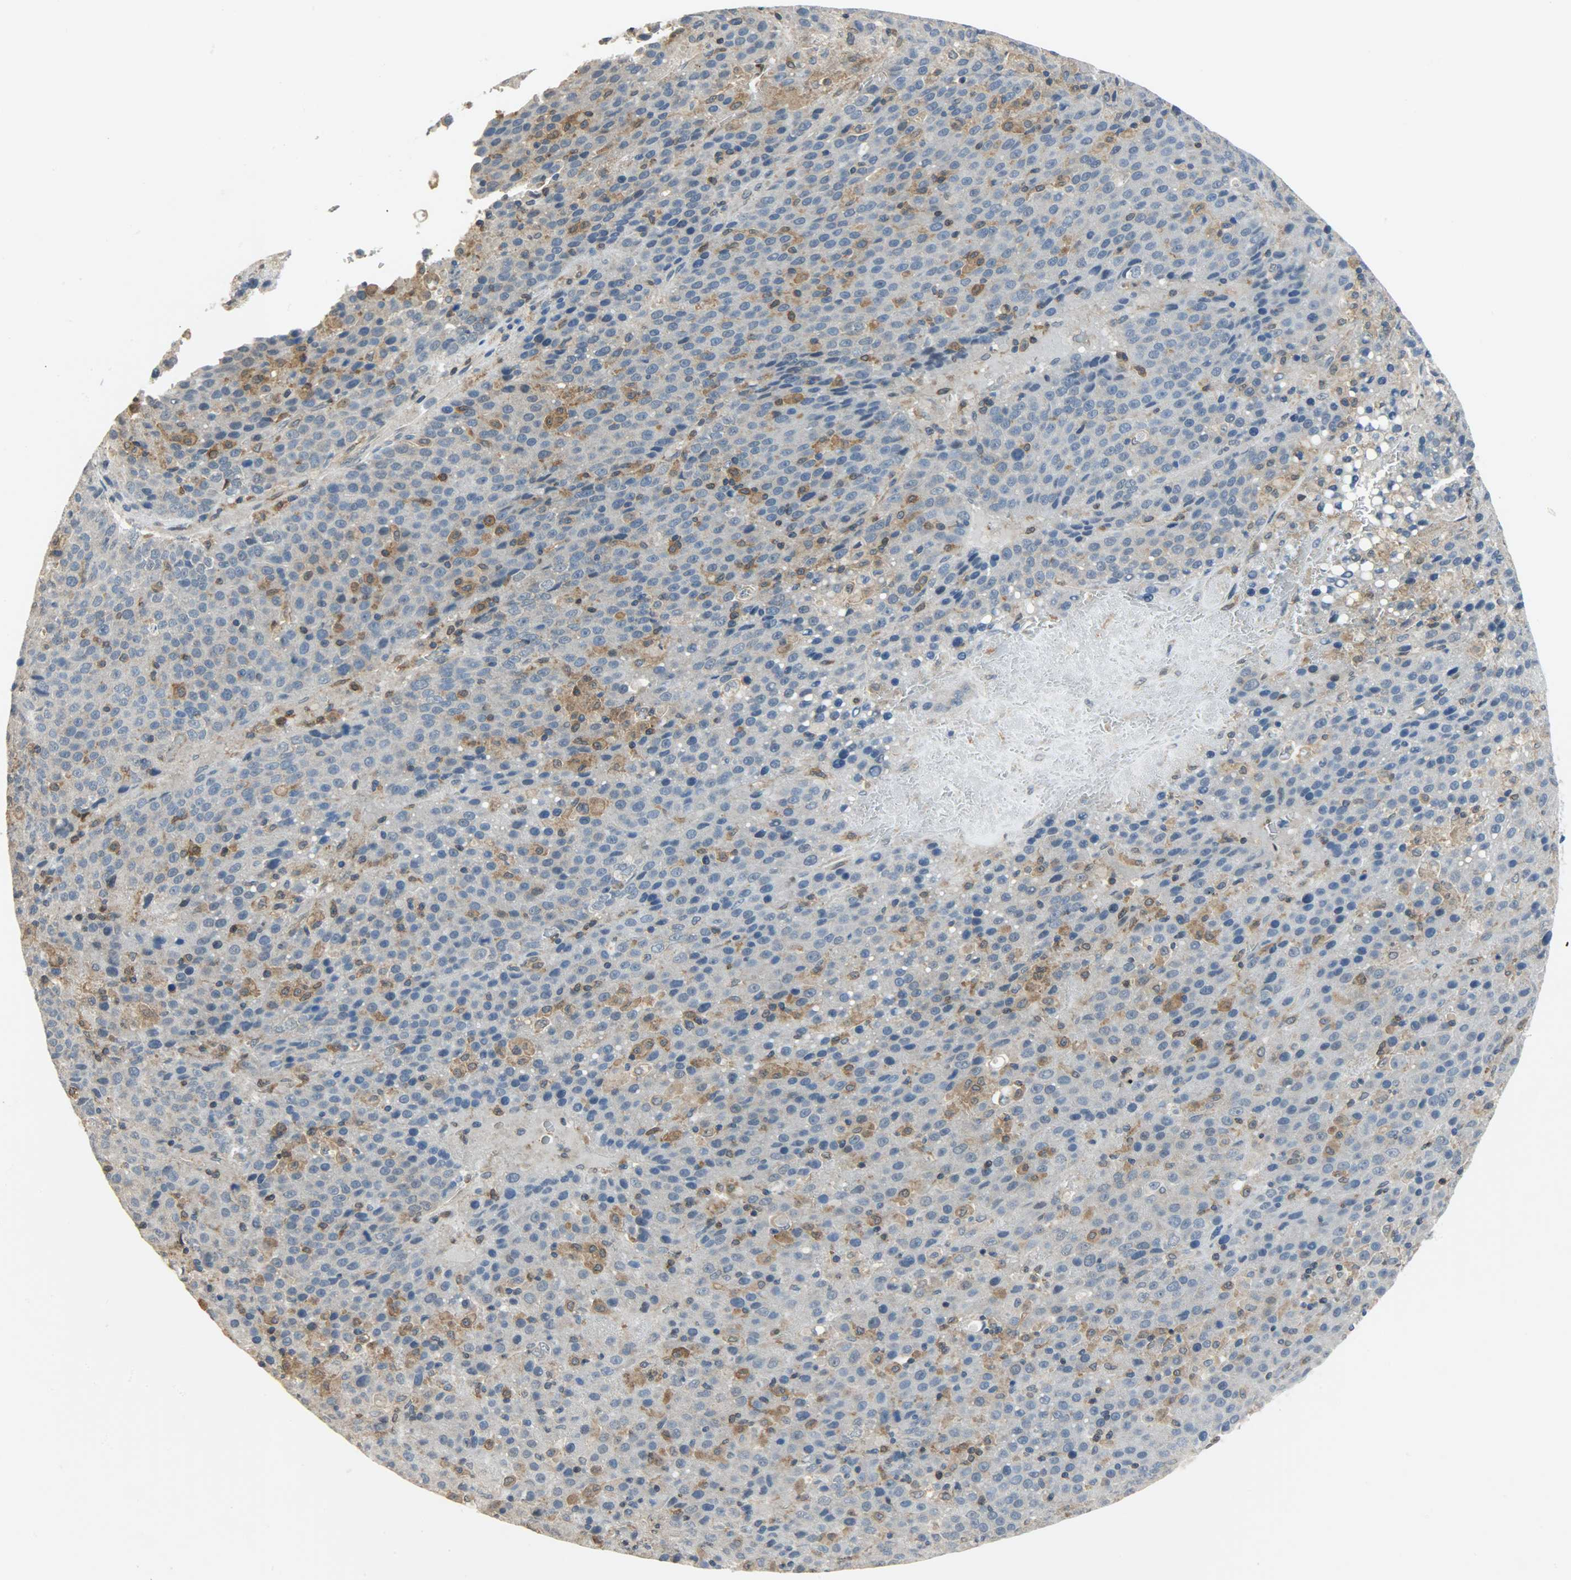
{"staining": {"intensity": "weak", "quantity": "25%-75%", "location": "cytoplasmic/membranous"}, "tissue": "liver cancer", "cell_type": "Tumor cells", "image_type": "cancer", "snomed": [{"axis": "morphology", "description": "Carcinoma, Hepatocellular, NOS"}, {"axis": "topography", "description": "Liver"}], "caption": "There is low levels of weak cytoplasmic/membranous staining in tumor cells of liver hepatocellular carcinoma, as demonstrated by immunohistochemical staining (brown color).", "gene": "TRIM21", "patient": {"sex": "female", "age": 53}}